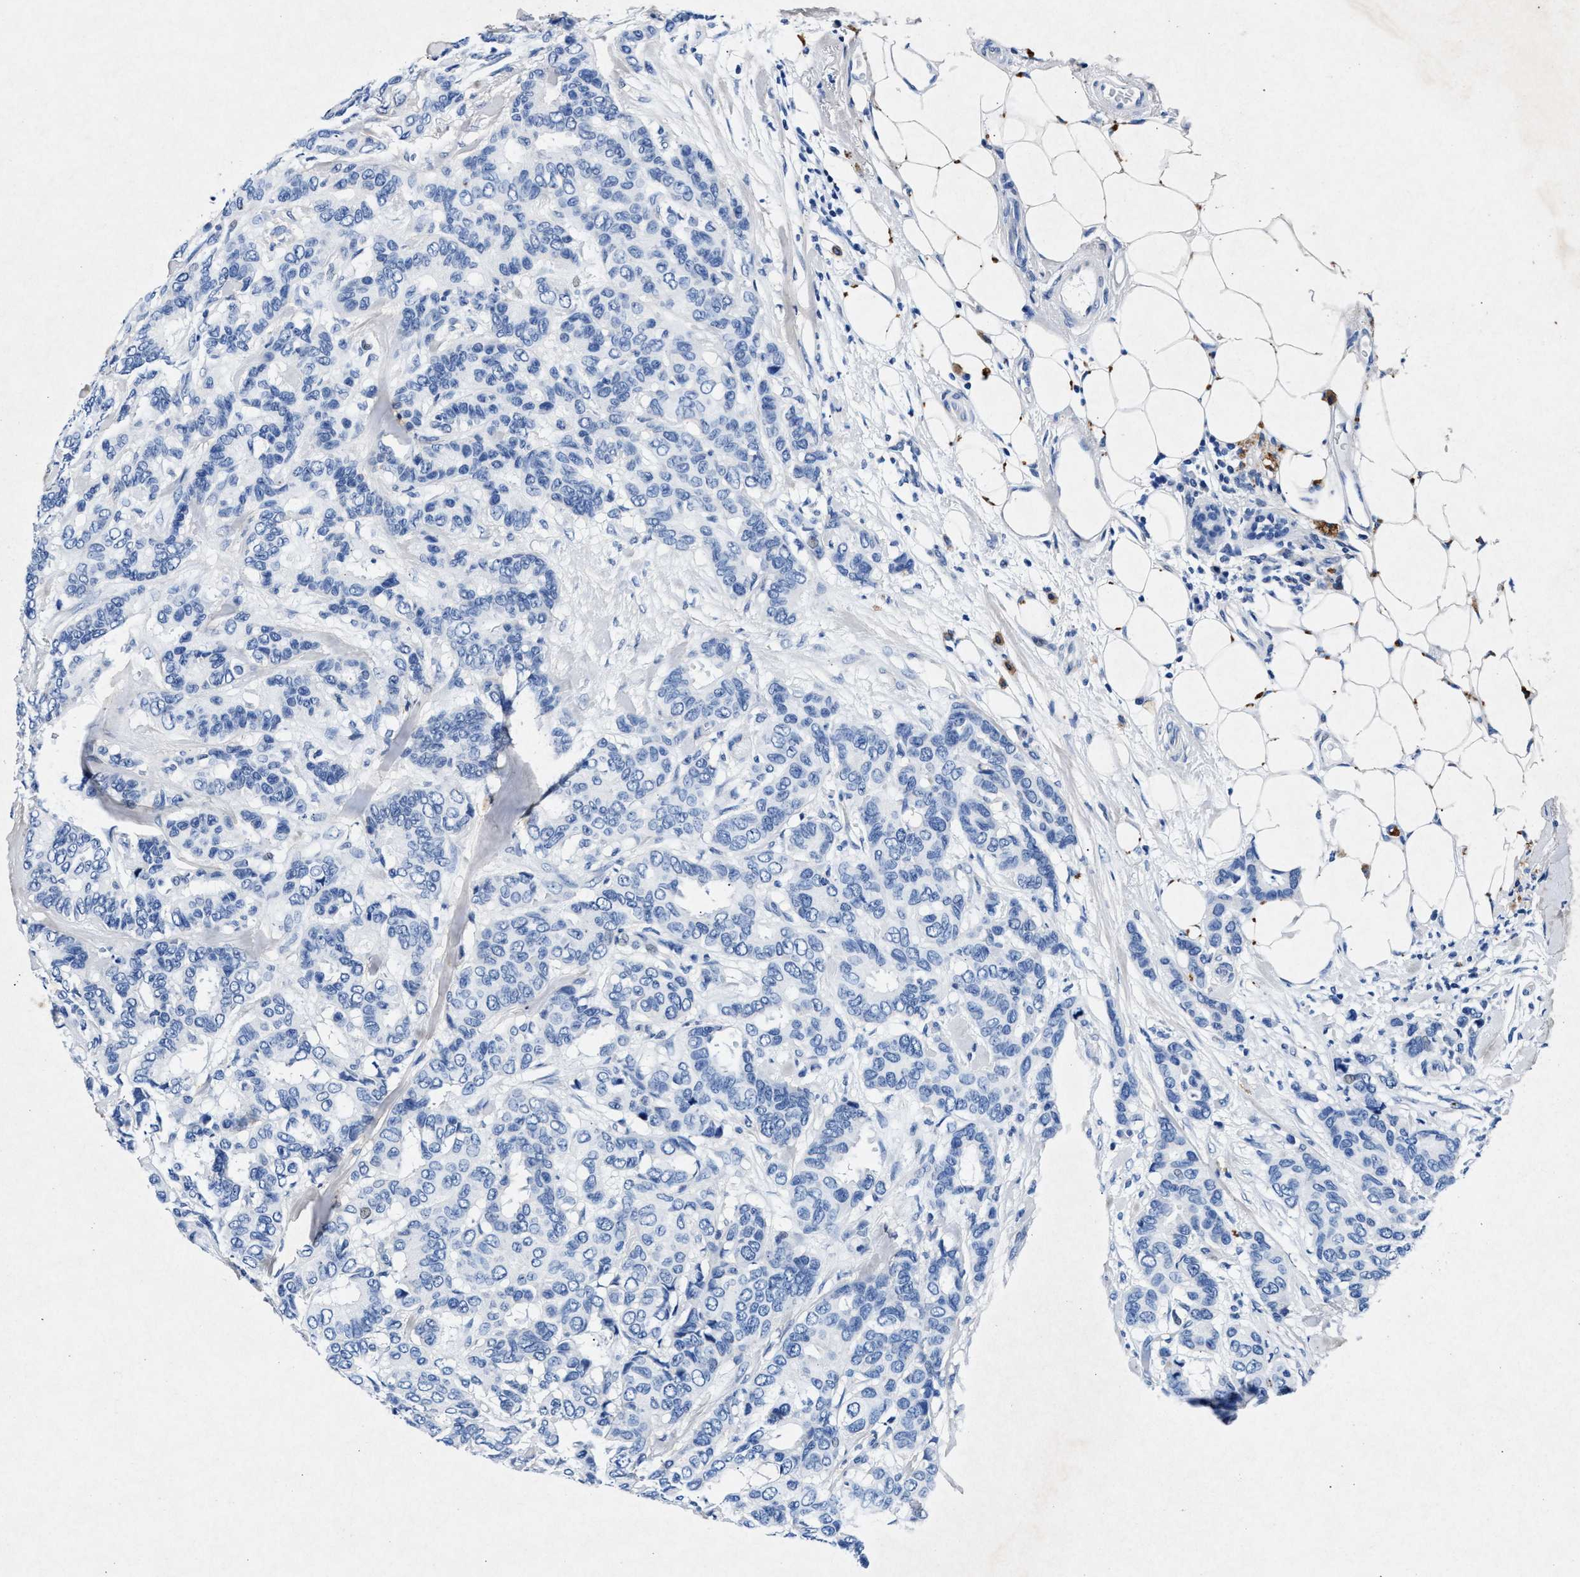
{"staining": {"intensity": "negative", "quantity": "none", "location": "none"}, "tissue": "breast cancer", "cell_type": "Tumor cells", "image_type": "cancer", "snomed": [{"axis": "morphology", "description": "Duct carcinoma"}, {"axis": "topography", "description": "Breast"}], "caption": "An image of breast infiltrating ductal carcinoma stained for a protein exhibits no brown staining in tumor cells. Brightfield microscopy of IHC stained with DAB (3,3'-diaminobenzidine) (brown) and hematoxylin (blue), captured at high magnification.", "gene": "MAP6", "patient": {"sex": "female", "age": 87}}